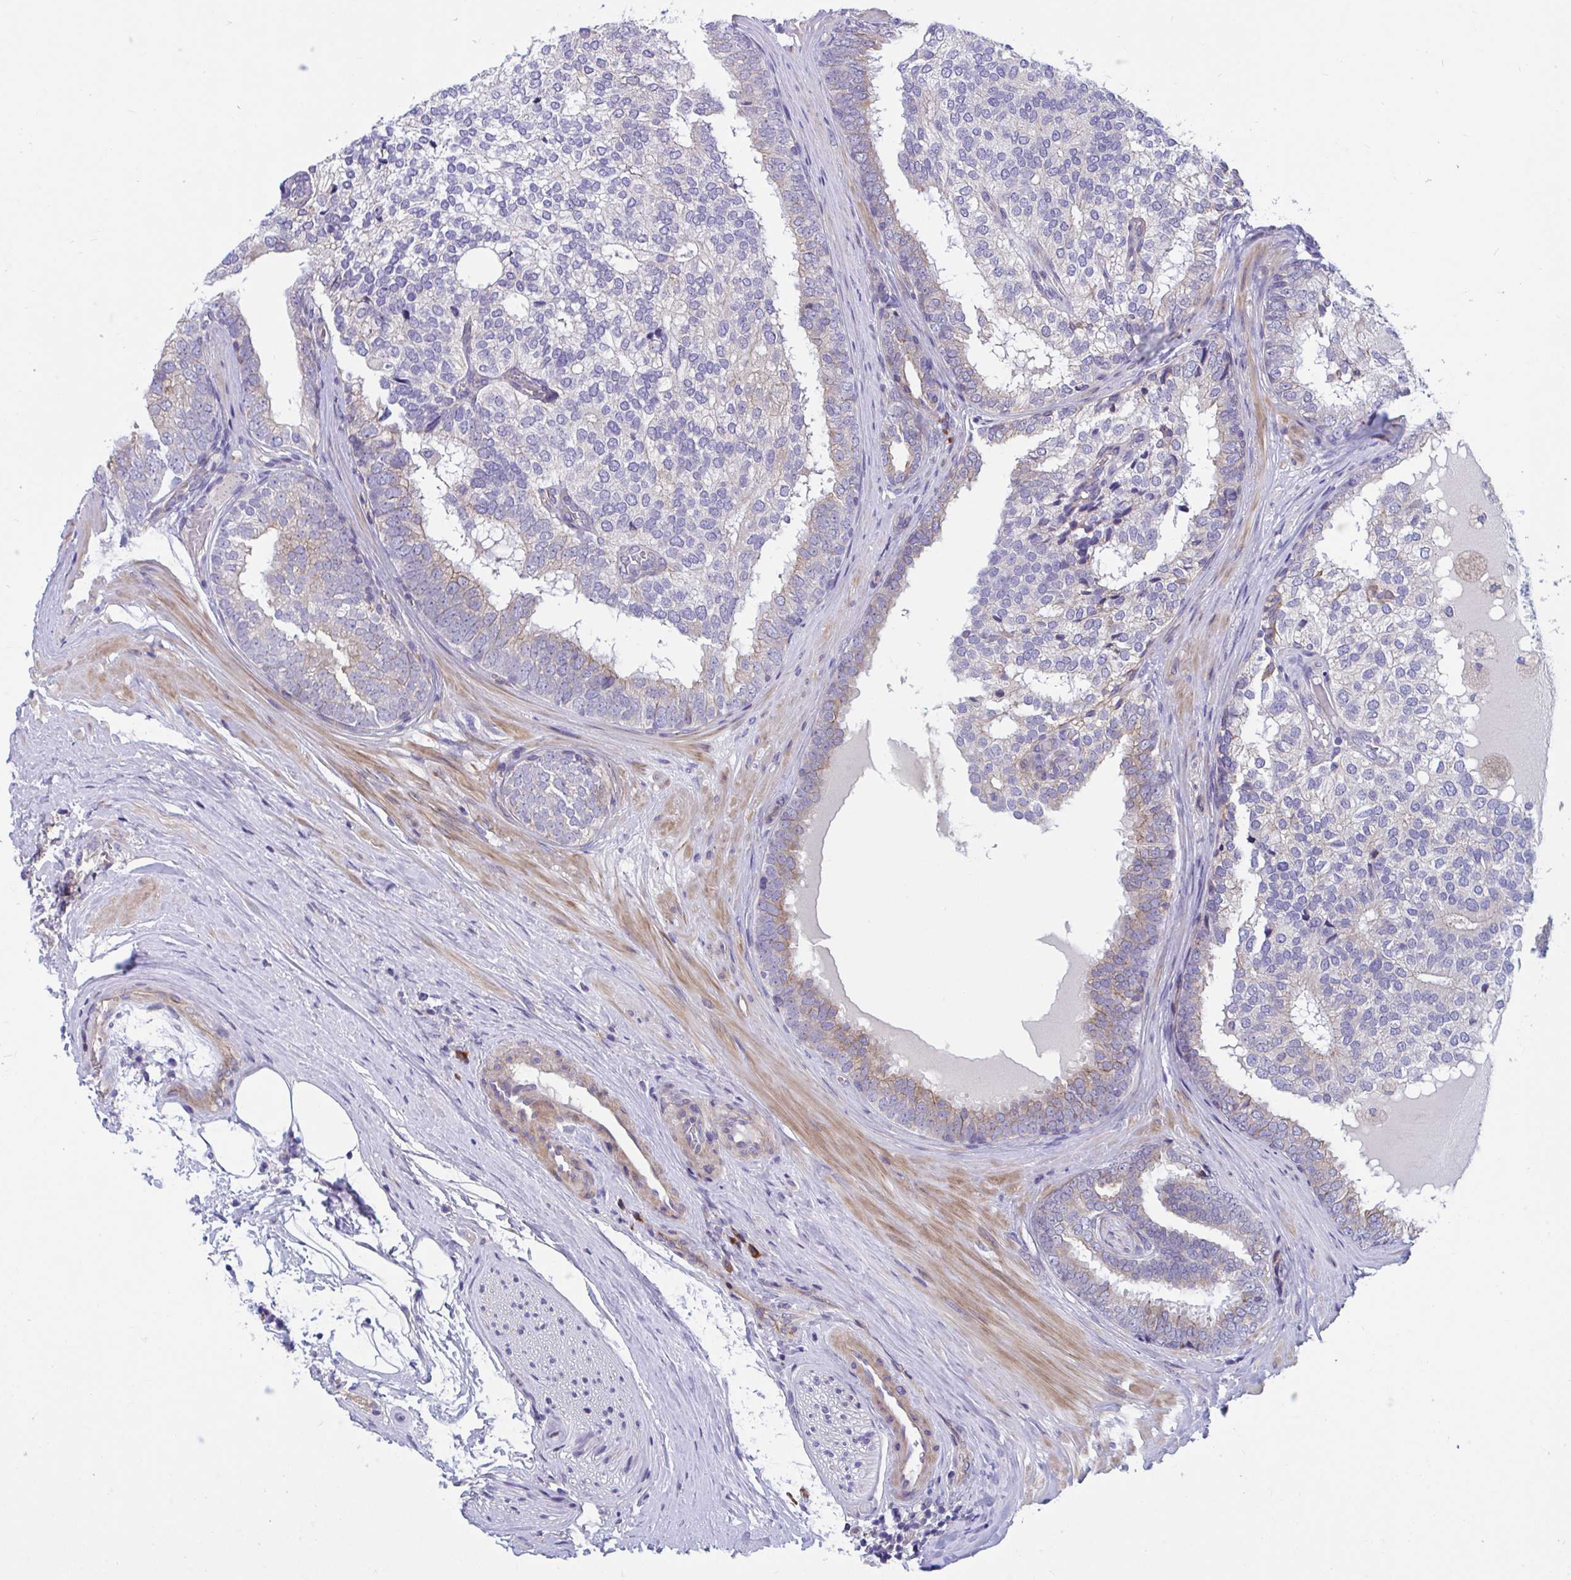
{"staining": {"intensity": "moderate", "quantity": "<25%", "location": "cytoplasmic/membranous"}, "tissue": "prostate cancer", "cell_type": "Tumor cells", "image_type": "cancer", "snomed": [{"axis": "morphology", "description": "Adenocarcinoma, High grade"}, {"axis": "topography", "description": "Prostate"}], "caption": "Immunohistochemistry (DAB) staining of prostate cancer (high-grade adenocarcinoma) reveals moderate cytoplasmic/membranous protein staining in approximately <25% of tumor cells.", "gene": "WBP1", "patient": {"sex": "male", "age": 72}}